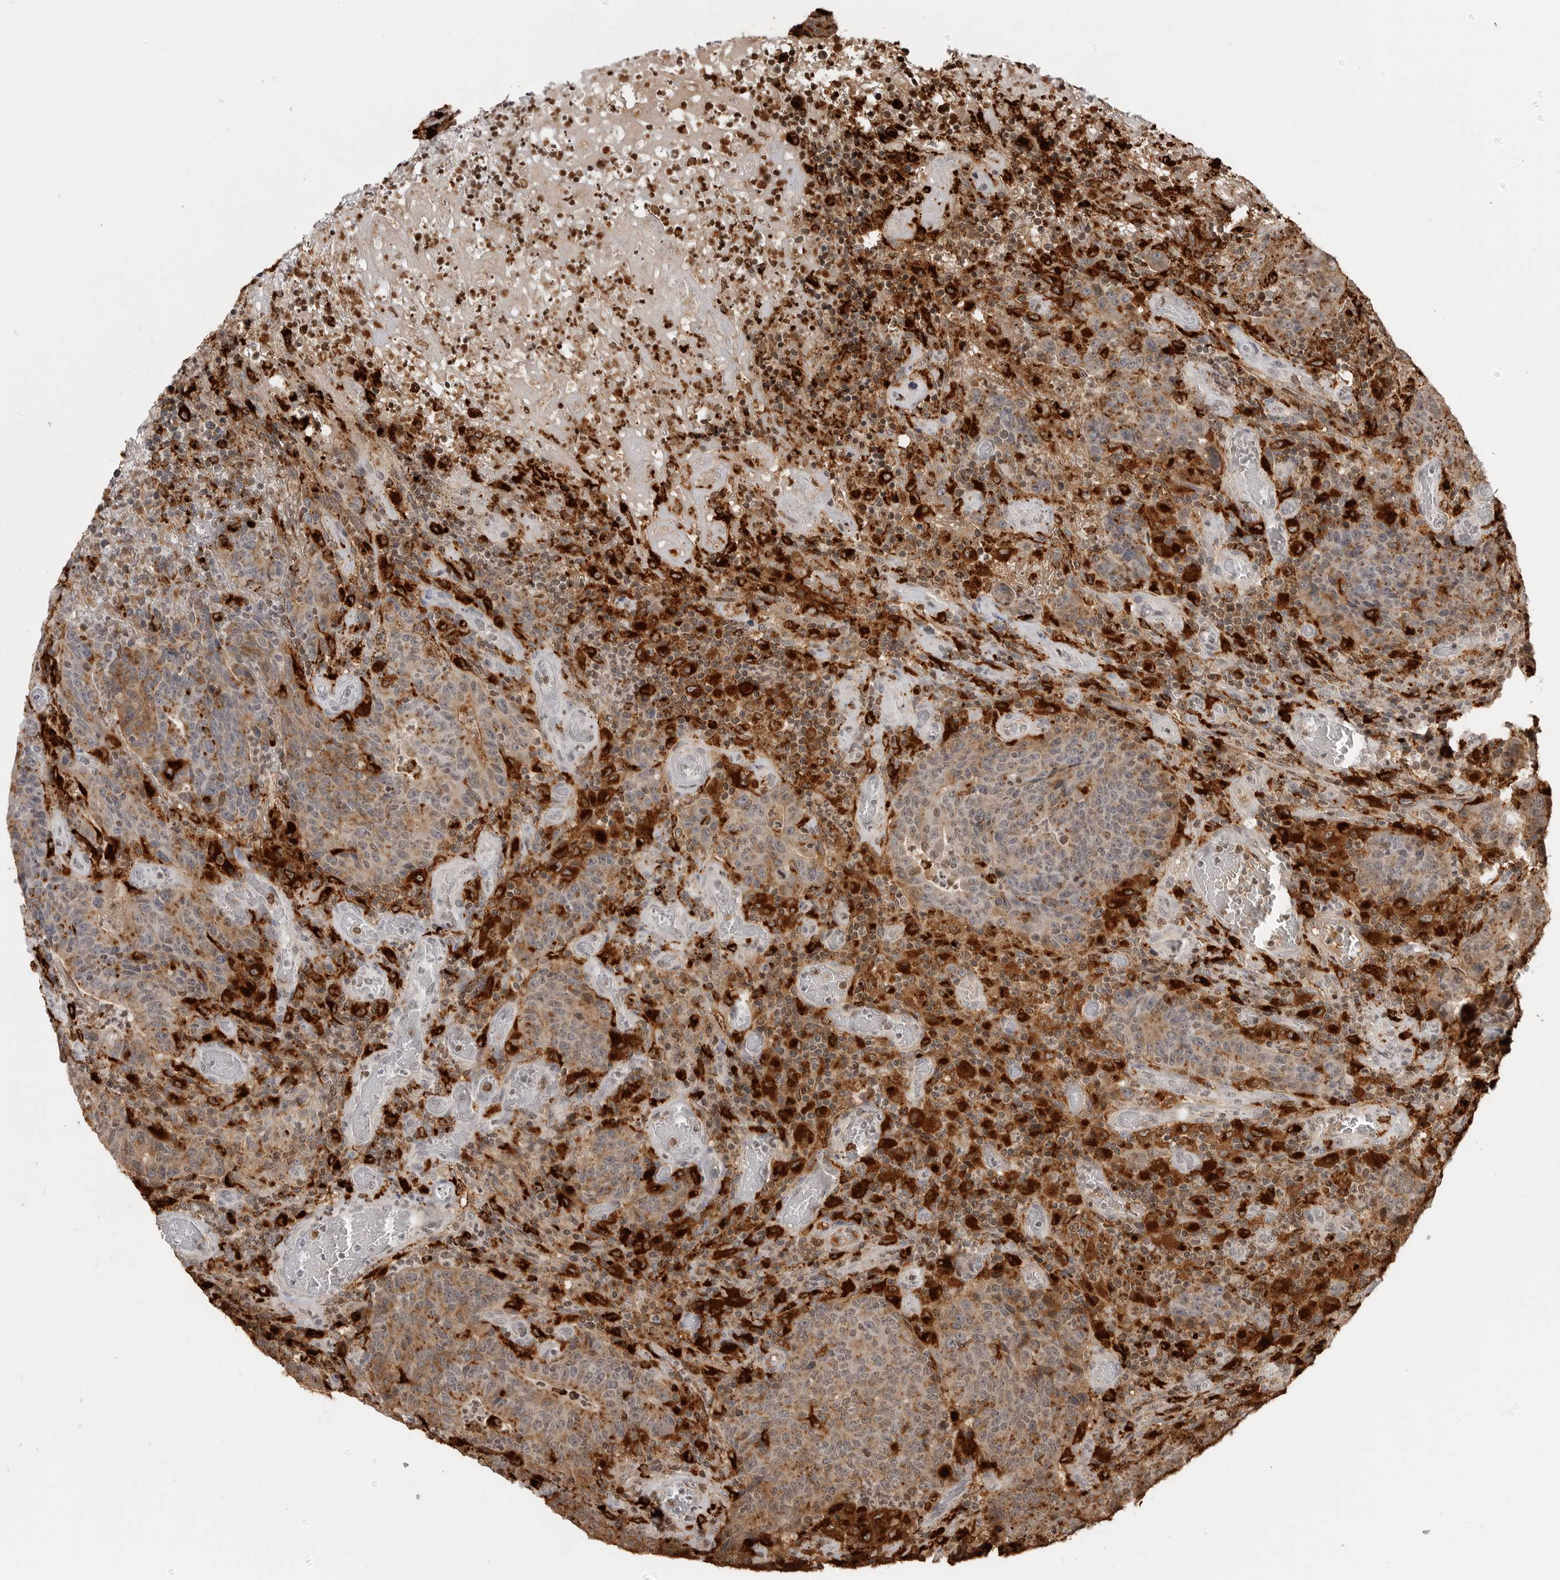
{"staining": {"intensity": "moderate", "quantity": "25%-75%", "location": "cytoplasmic/membranous"}, "tissue": "colorectal cancer", "cell_type": "Tumor cells", "image_type": "cancer", "snomed": [{"axis": "morphology", "description": "Adenocarcinoma, NOS"}, {"axis": "topography", "description": "Colon"}], "caption": "Tumor cells exhibit medium levels of moderate cytoplasmic/membranous expression in approximately 25%-75% of cells in human adenocarcinoma (colorectal).", "gene": "IFI30", "patient": {"sex": "female", "age": 75}}